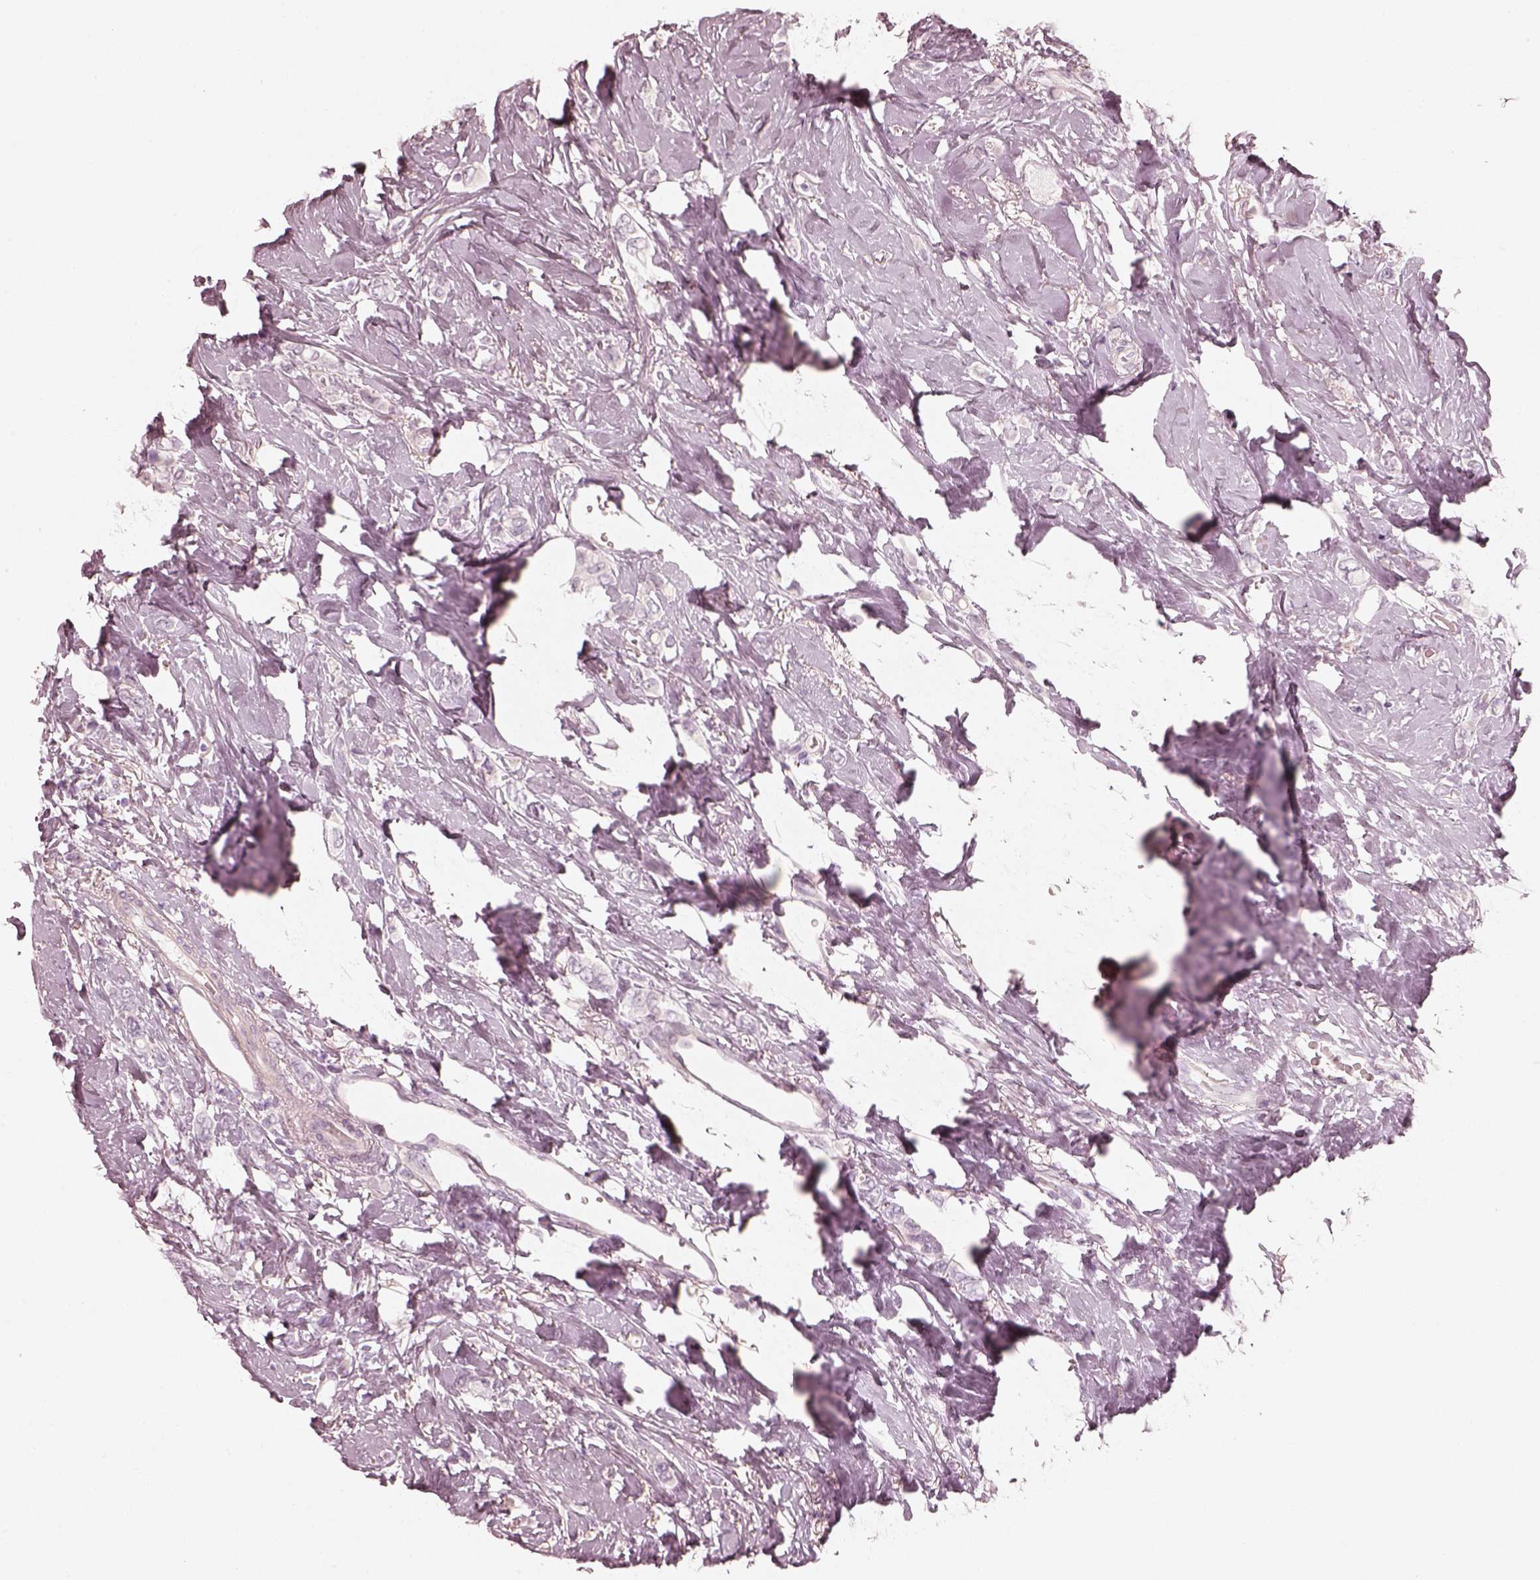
{"staining": {"intensity": "negative", "quantity": "none", "location": "none"}, "tissue": "breast cancer", "cell_type": "Tumor cells", "image_type": "cancer", "snomed": [{"axis": "morphology", "description": "Lobular carcinoma"}, {"axis": "topography", "description": "Breast"}], "caption": "Tumor cells are negative for brown protein staining in breast lobular carcinoma.", "gene": "SPATA24", "patient": {"sex": "female", "age": 66}}